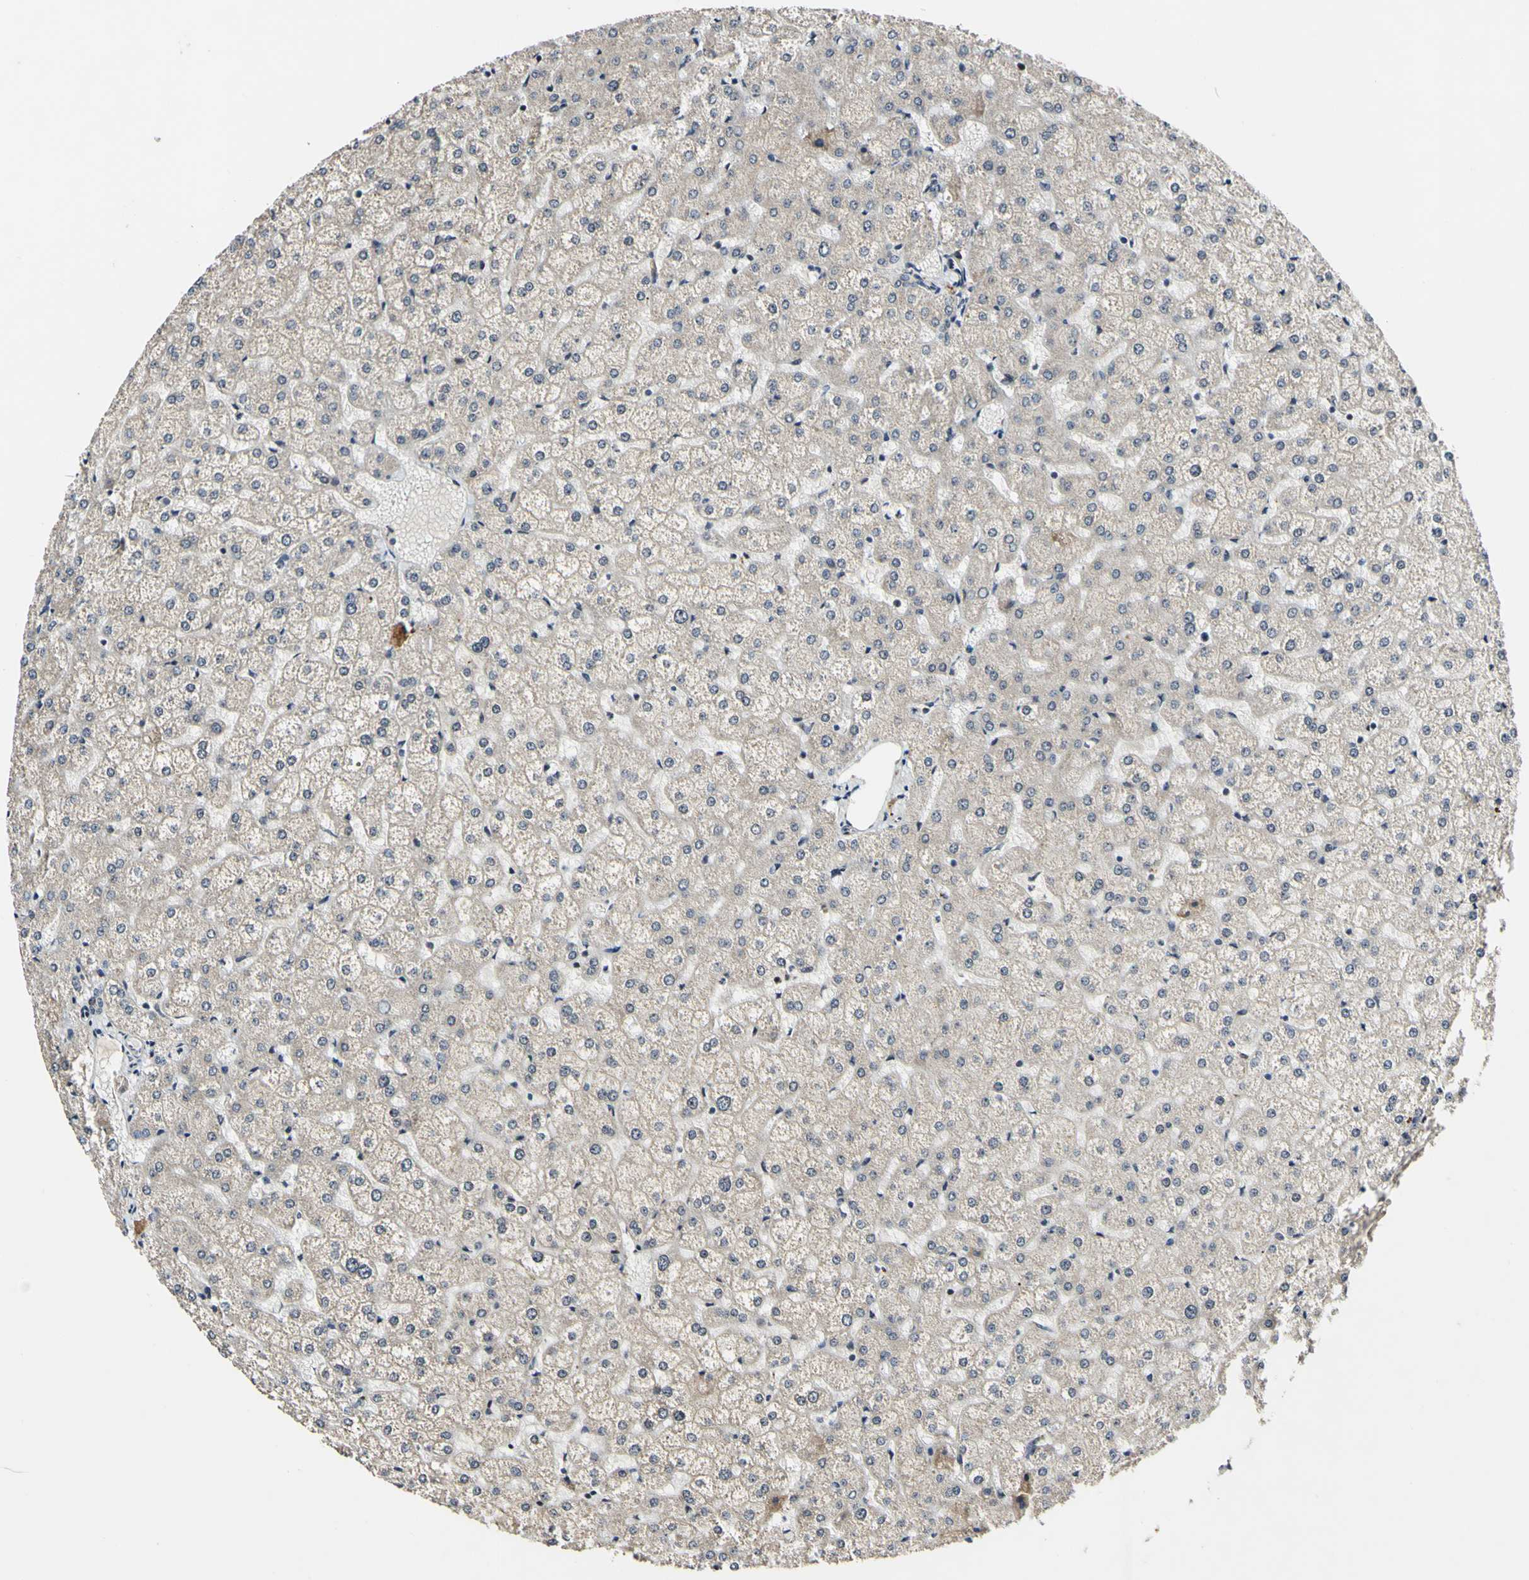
{"staining": {"intensity": "negative", "quantity": "none", "location": "none"}, "tissue": "liver", "cell_type": "Cholangiocytes", "image_type": "normal", "snomed": [{"axis": "morphology", "description": "Normal tissue, NOS"}, {"axis": "topography", "description": "Liver"}], "caption": "This is an immunohistochemistry (IHC) image of normal liver. There is no expression in cholangiocytes.", "gene": "POLR2F", "patient": {"sex": "female", "age": 32}}